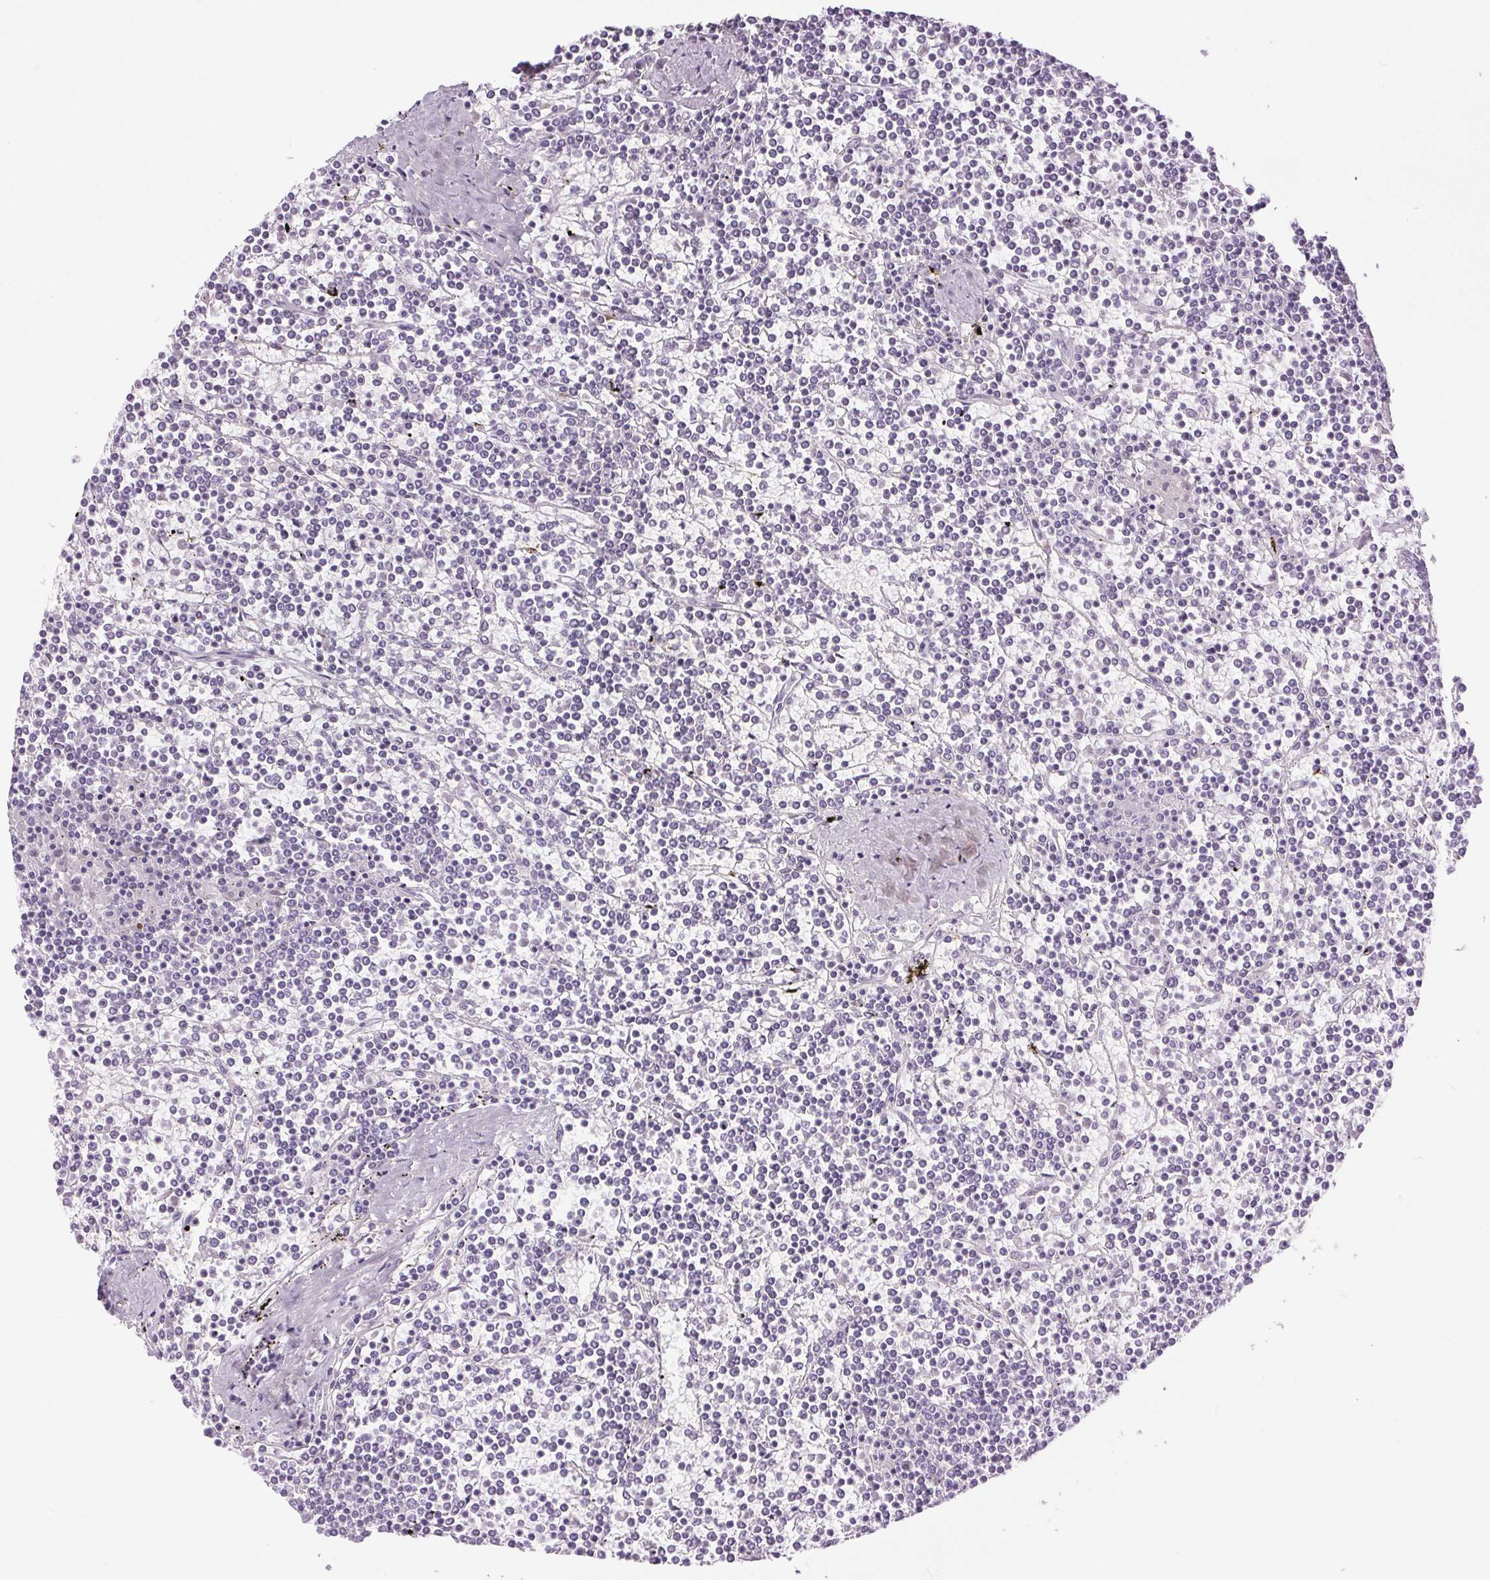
{"staining": {"intensity": "negative", "quantity": "none", "location": "none"}, "tissue": "lymphoma", "cell_type": "Tumor cells", "image_type": "cancer", "snomed": [{"axis": "morphology", "description": "Malignant lymphoma, non-Hodgkin's type, Low grade"}, {"axis": "topography", "description": "Spleen"}], "caption": "A high-resolution photomicrograph shows immunohistochemistry (IHC) staining of lymphoma, which shows no significant staining in tumor cells.", "gene": "BEND2", "patient": {"sex": "female", "age": 19}}